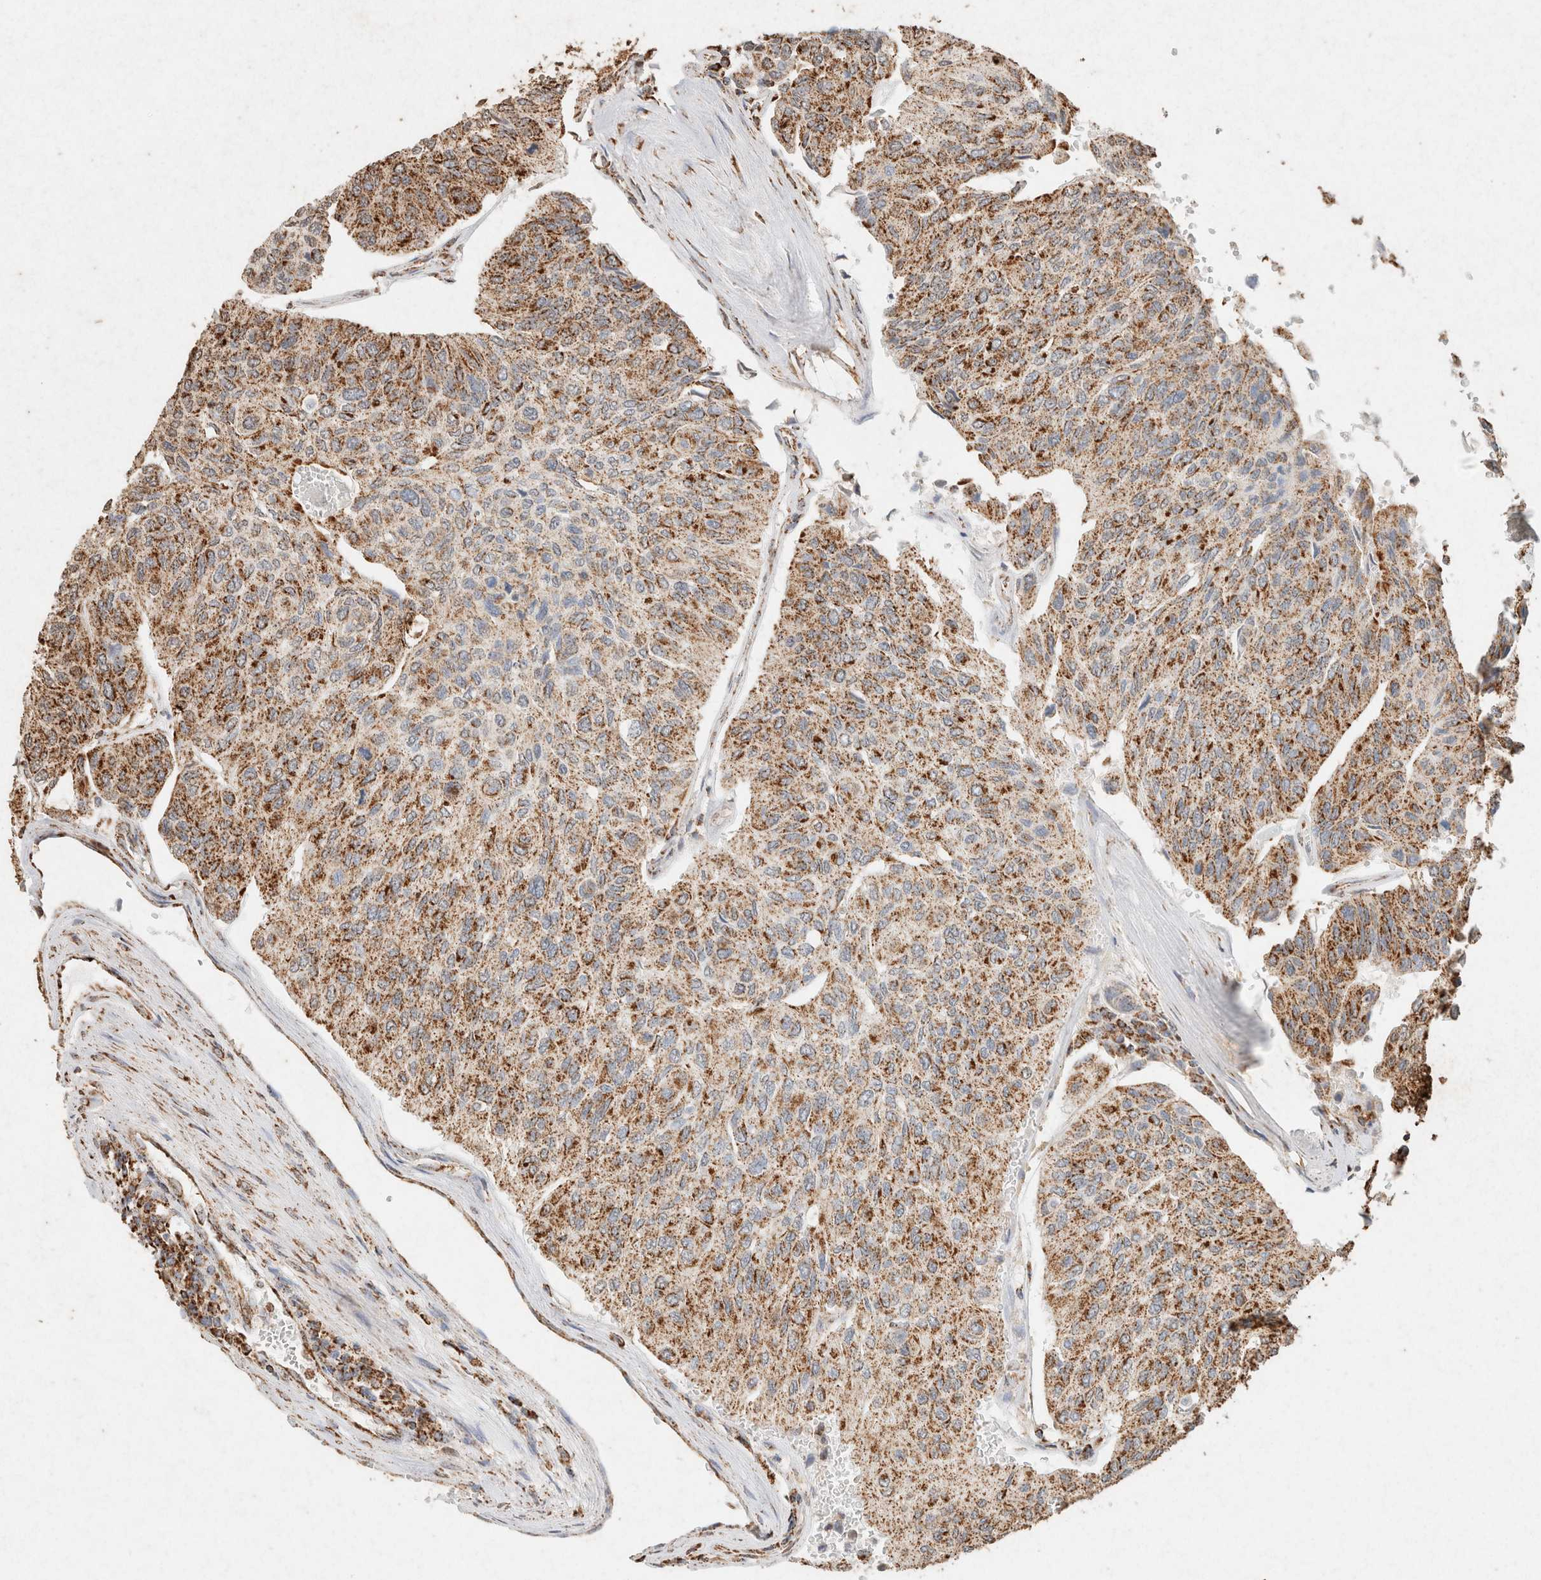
{"staining": {"intensity": "moderate", "quantity": ">75%", "location": "cytoplasmic/membranous"}, "tissue": "urothelial cancer", "cell_type": "Tumor cells", "image_type": "cancer", "snomed": [{"axis": "morphology", "description": "Urothelial carcinoma, High grade"}, {"axis": "topography", "description": "Urinary bladder"}], "caption": "Tumor cells exhibit moderate cytoplasmic/membranous staining in about >75% of cells in urothelial cancer.", "gene": "SDC2", "patient": {"sex": "male", "age": 66}}